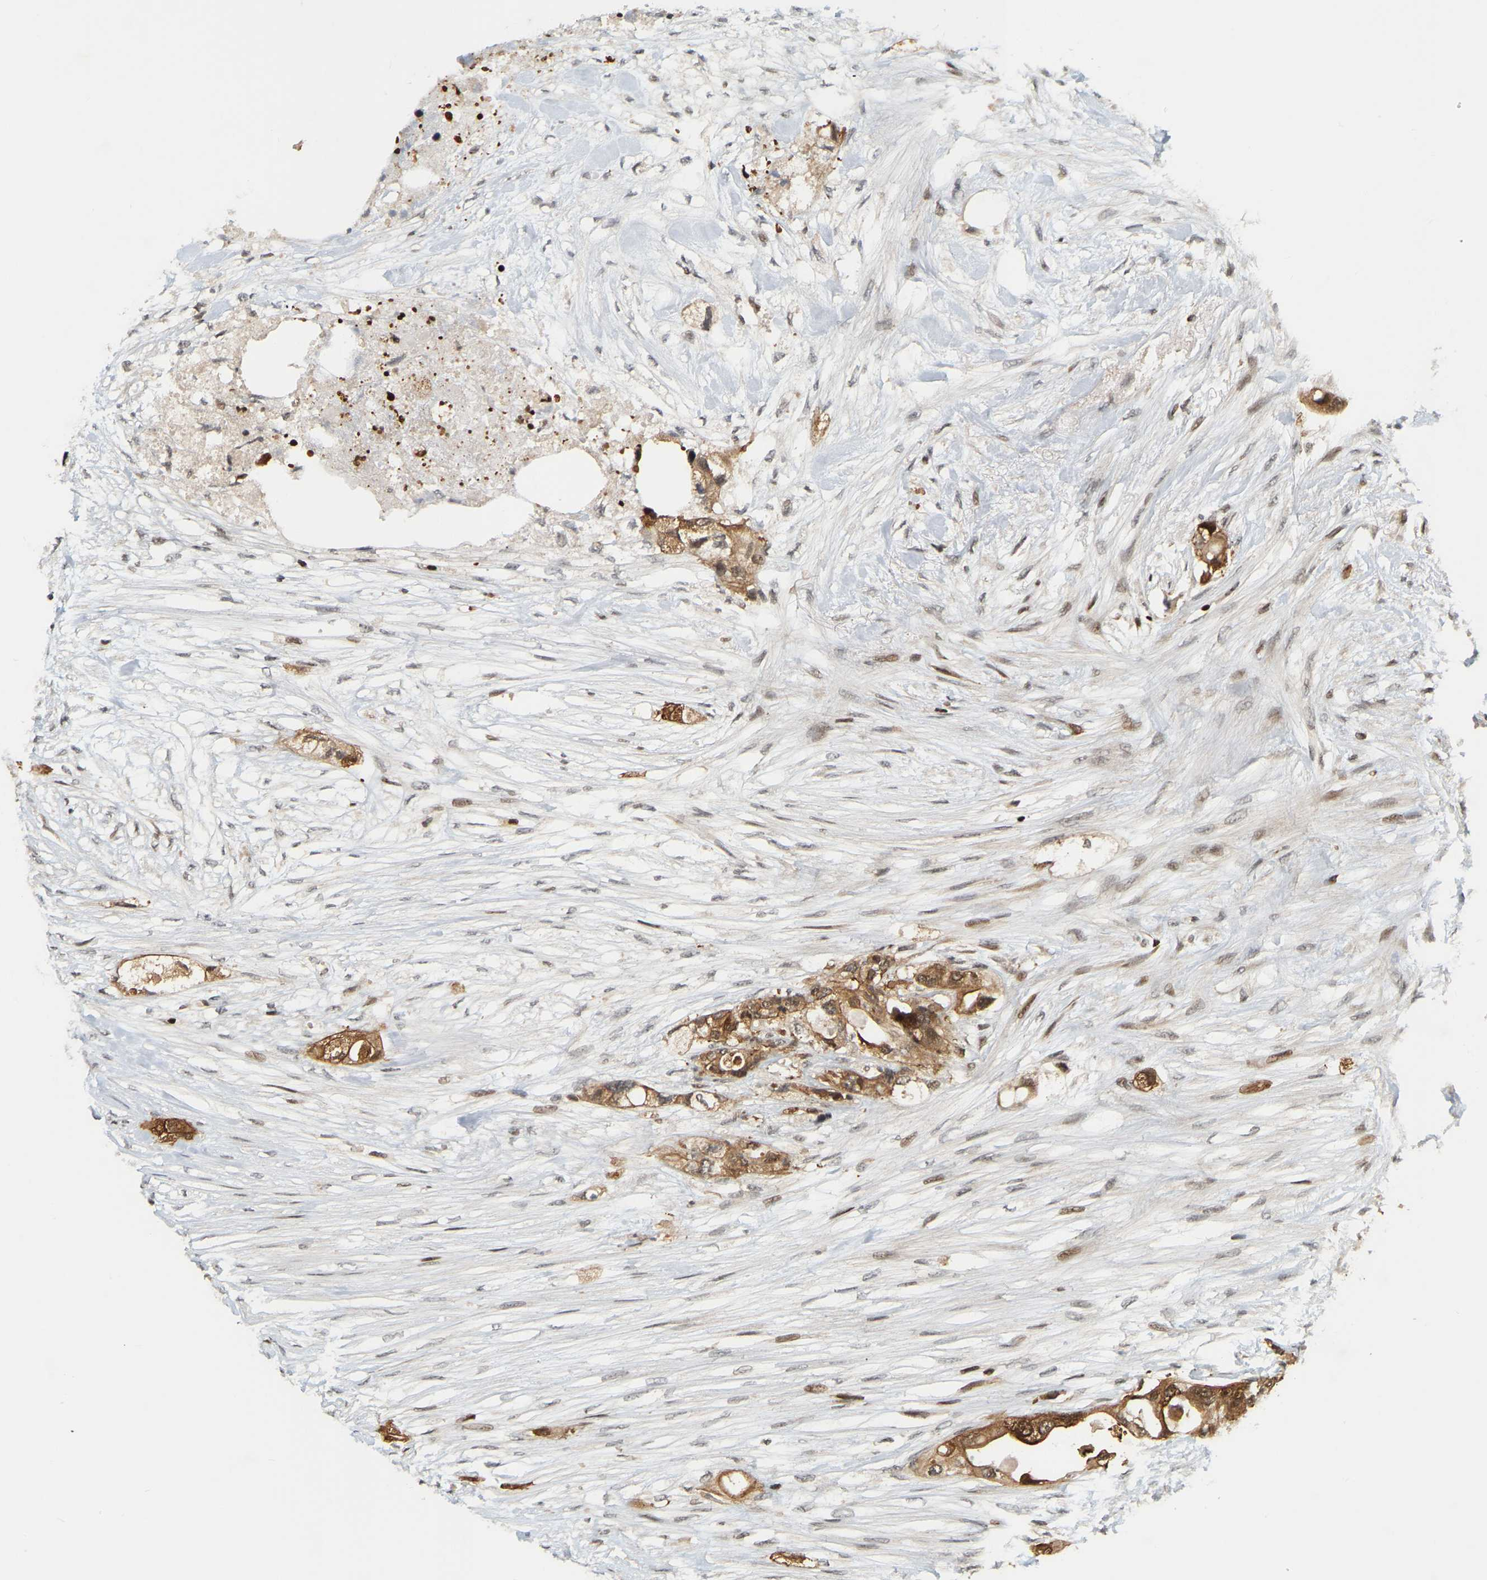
{"staining": {"intensity": "moderate", "quantity": ">75%", "location": "cytoplasmic/membranous"}, "tissue": "colorectal cancer", "cell_type": "Tumor cells", "image_type": "cancer", "snomed": [{"axis": "morphology", "description": "Adenocarcinoma, NOS"}, {"axis": "topography", "description": "Colon"}], "caption": "This is an image of immunohistochemistry staining of colorectal adenocarcinoma, which shows moderate positivity in the cytoplasmic/membranous of tumor cells.", "gene": "NFE2L2", "patient": {"sex": "female", "age": 57}}